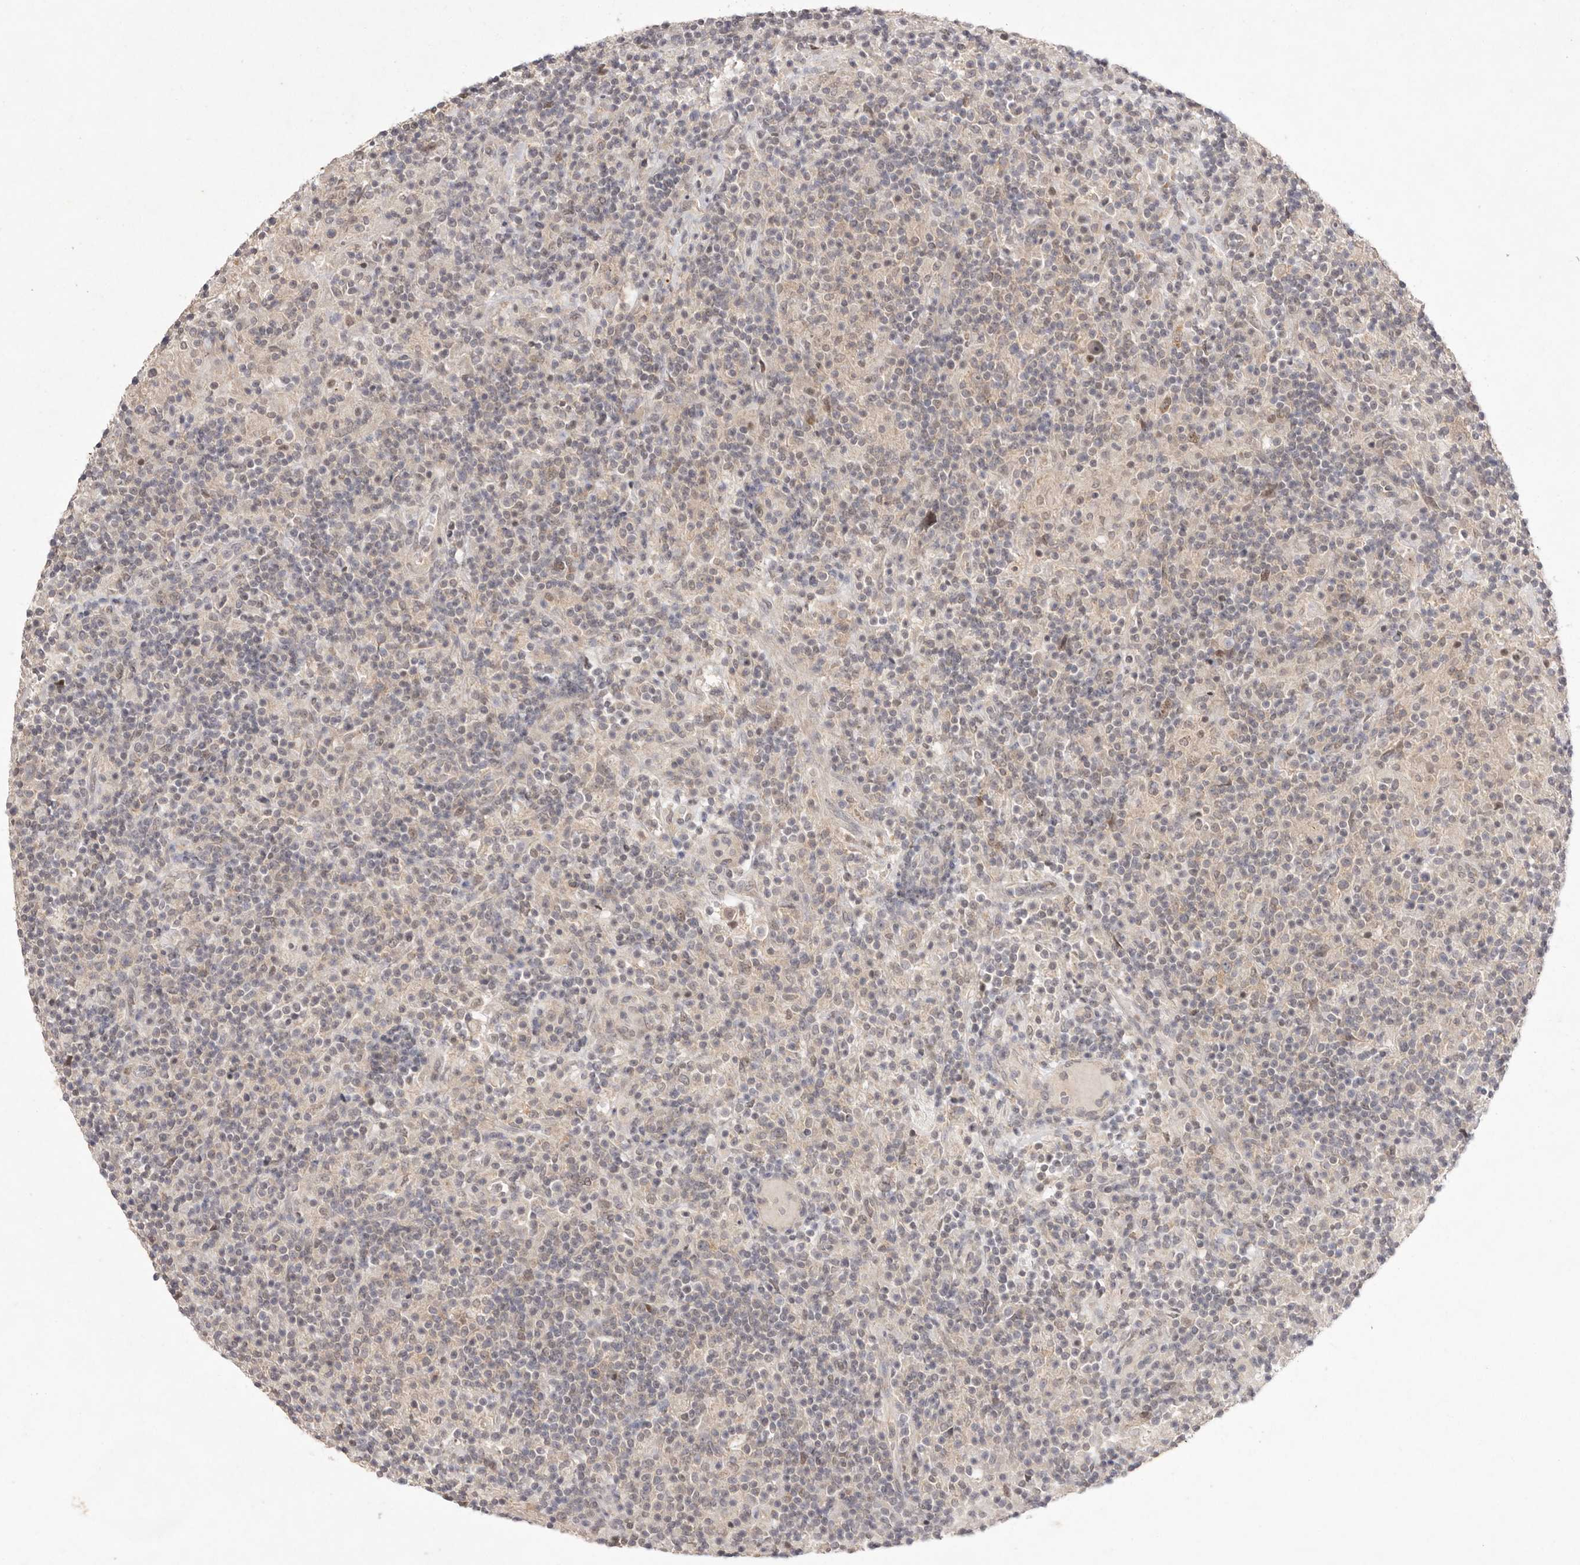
{"staining": {"intensity": "weak", "quantity": ">75%", "location": "cytoplasmic/membranous,nuclear"}, "tissue": "lymphoma", "cell_type": "Tumor cells", "image_type": "cancer", "snomed": [{"axis": "morphology", "description": "Hodgkin's disease, NOS"}, {"axis": "topography", "description": "Lymph node"}], "caption": "Hodgkin's disease stained with DAB (3,3'-diaminobenzidine) IHC demonstrates low levels of weak cytoplasmic/membranous and nuclear expression in about >75% of tumor cells.", "gene": "TADA1", "patient": {"sex": "male", "age": 70}}